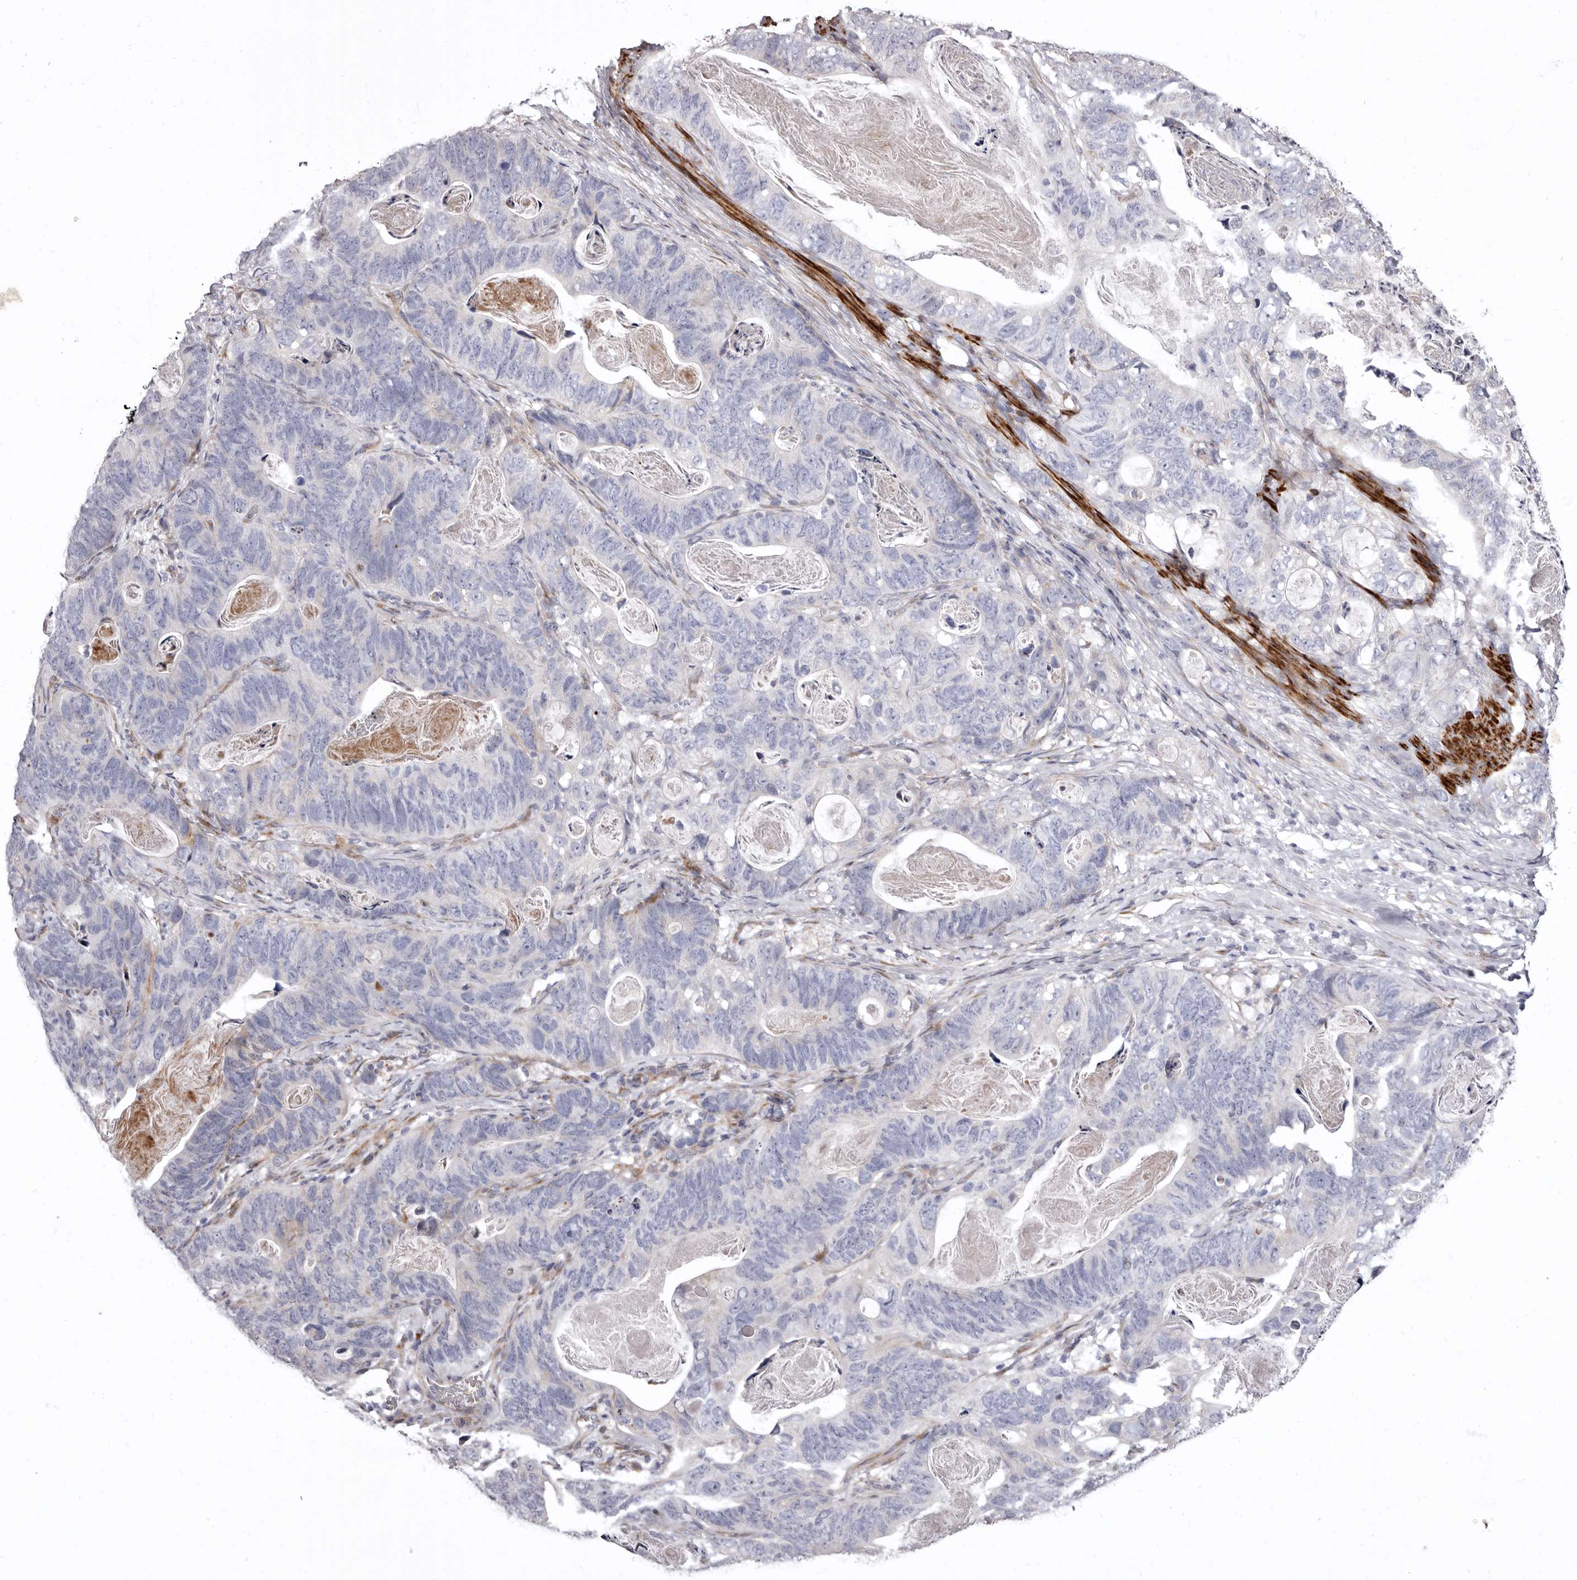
{"staining": {"intensity": "negative", "quantity": "none", "location": "none"}, "tissue": "stomach cancer", "cell_type": "Tumor cells", "image_type": "cancer", "snomed": [{"axis": "morphology", "description": "Normal tissue, NOS"}, {"axis": "morphology", "description": "Adenocarcinoma, NOS"}, {"axis": "topography", "description": "Stomach"}], "caption": "Adenocarcinoma (stomach) was stained to show a protein in brown. There is no significant expression in tumor cells. (Stains: DAB (3,3'-diaminobenzidine) IHC with hematoxylin counter stain, Microscopy: brightfield microscopy at high magnification).", "gene": "AIDA", "patient": {"sex": "female", "age": 89}}